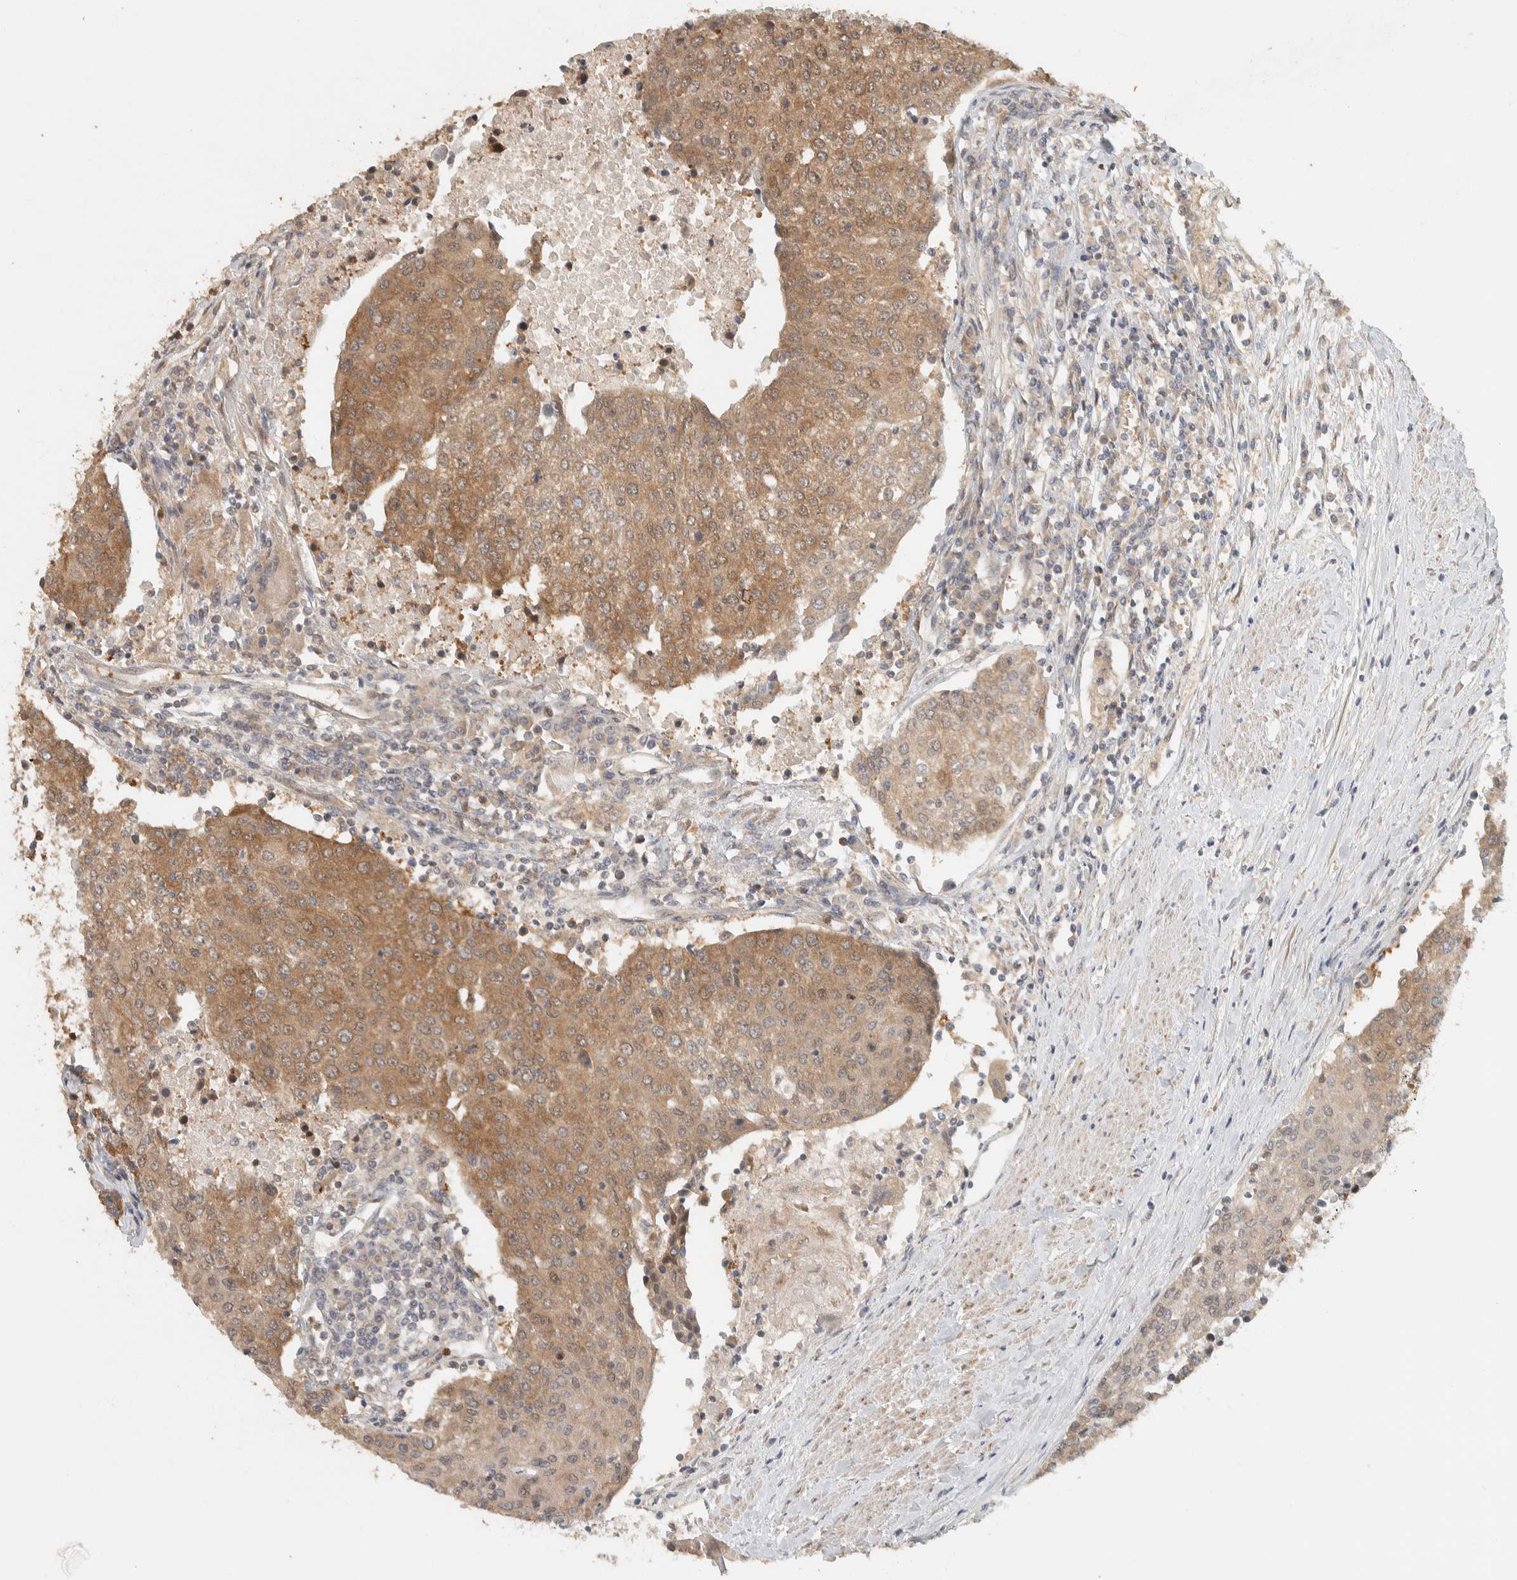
{"staining": {"intensity": "moderate", "quantity": ">75%", "location": "cytoplasmic/membranous"}, "tissue": "urothelial cancer", "cell_type": "Tumor cells", "image_type": "cancer", "snomed": [{"axis": "morphology", "description": "Urothelial carcinoma, High grade"}, {"axis": "topography", "description": "Urinary bladder"}], "caption": "IHC image of neoplastic tissue: human urothelial cancer stained using IHC displays medium levels of moderate protein expression localized specifically in the cytoplasmic/membranous of tumor cells, appearing as a cytoplasmic/membranous brown color.", "gene": "ADSS2", "patient": {"sex": "female", "age": 85}}